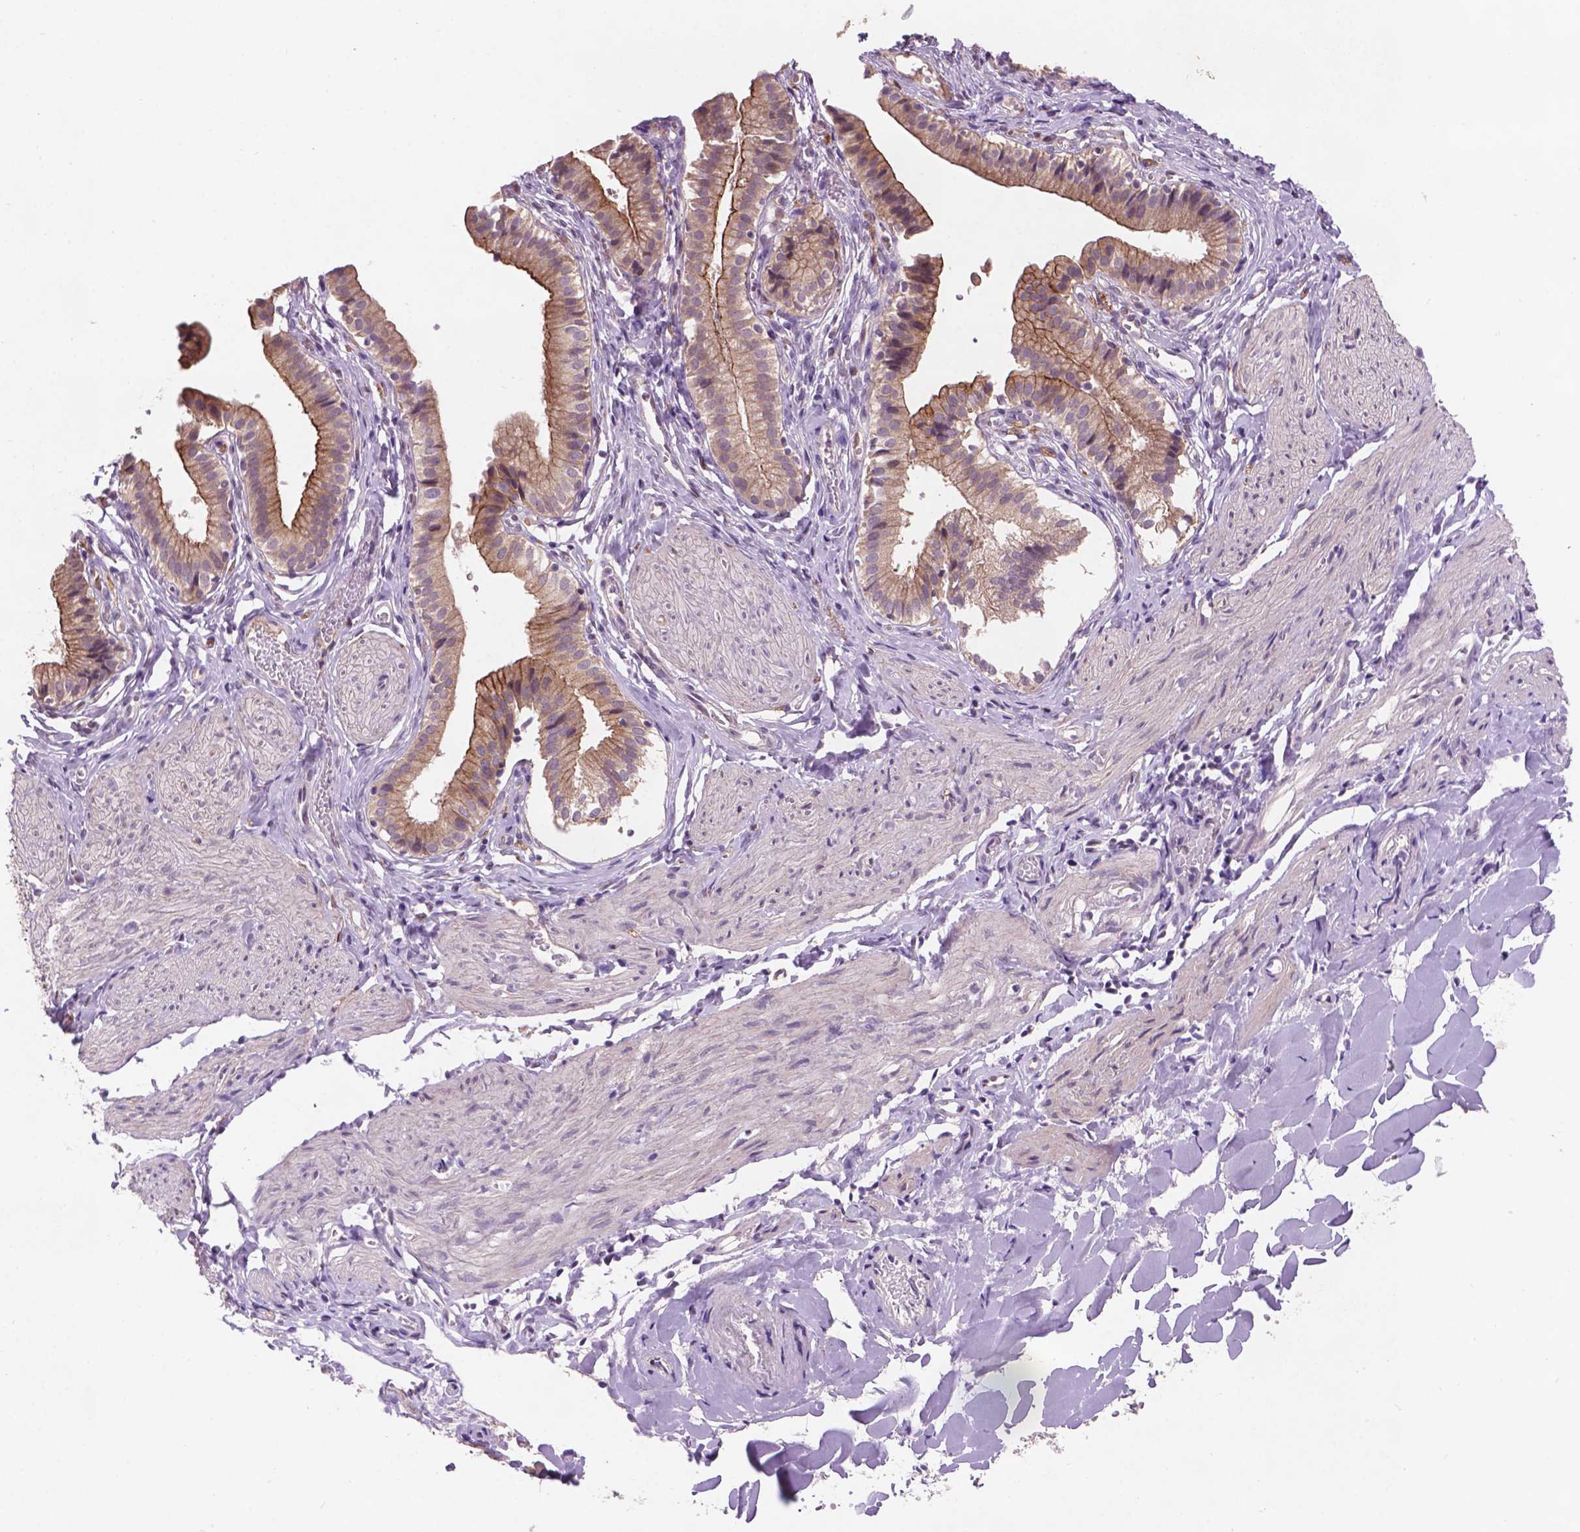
{"staining": {"intensity": "moderate", "quantity": "<25%", "location": "cytoplasmic/membranous"}, "tissue": "gallbladder", "cell_type": "Glandular cells", "image_type": "normal", "snomed": [{"axis": "morphology", "description": "Normal tissue, NOS"}, {"axis": "topography", "description": "Gallbladder"}], "caption": "A histopathology image of gallbladder stained for a protein reveals moderate cytoplasmic/membranous brown staining in glandular cells.", "gene": "GXYLT2", "patient": {"sex": "female", "age": 47}}